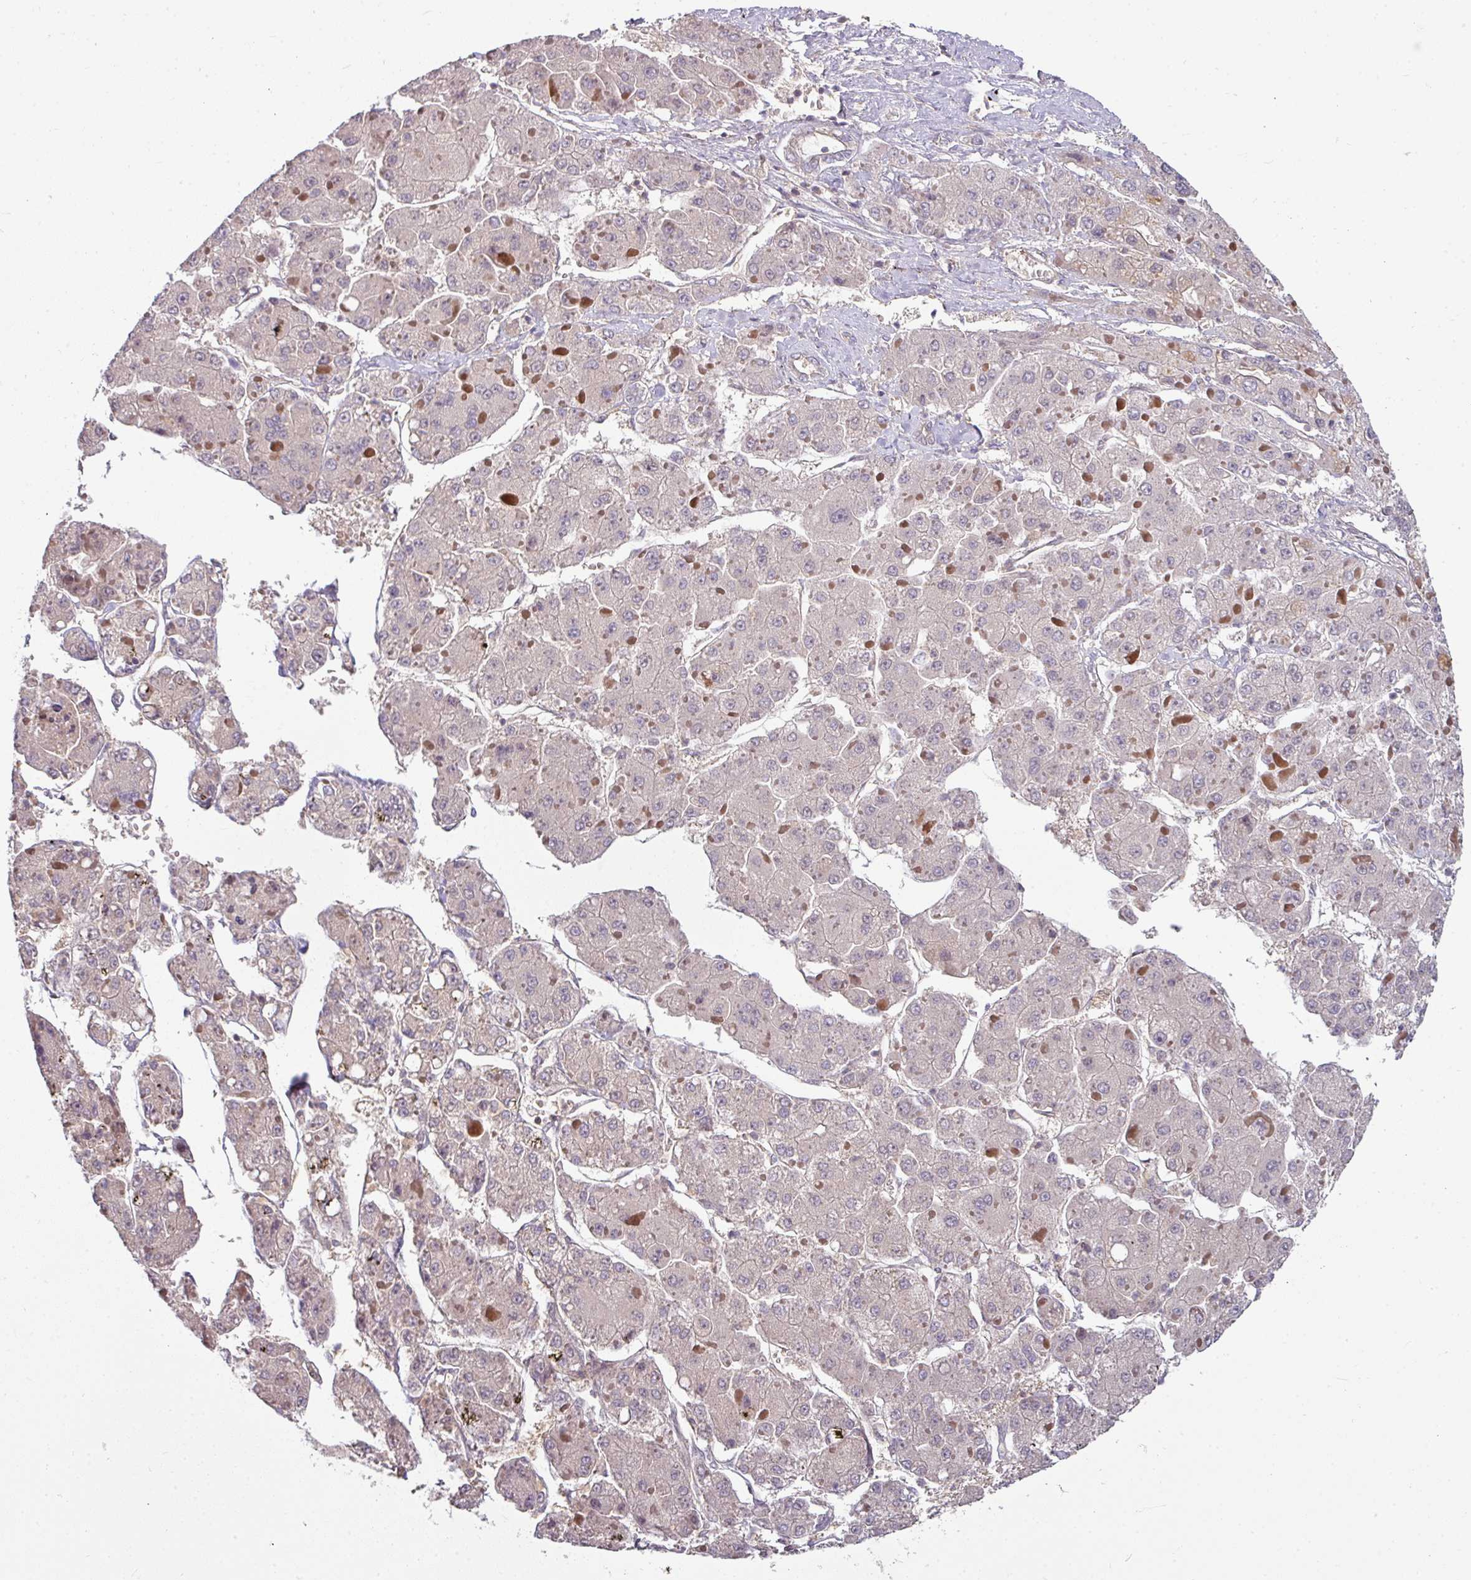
{"staining": {"intensity": "negative", "quantity": "none", "location": "none"}, "tissue": "liver cancer", "cell_type": "Tumor cells", "image_type": "cancer", "snomed": [{"axis": "morphology", "description": "Carcinoma, Hepatocellular, NOS"}, {"axis": "topography", "description": "Liver"}], "caption": "High power microscopy photomicrograph of an IHC image of liver hepatocellular carcinoma, revealing no significant staining in tumor cells.", "gene": "SLAMF6", "patient": {"sex": "female", "age": 73}}